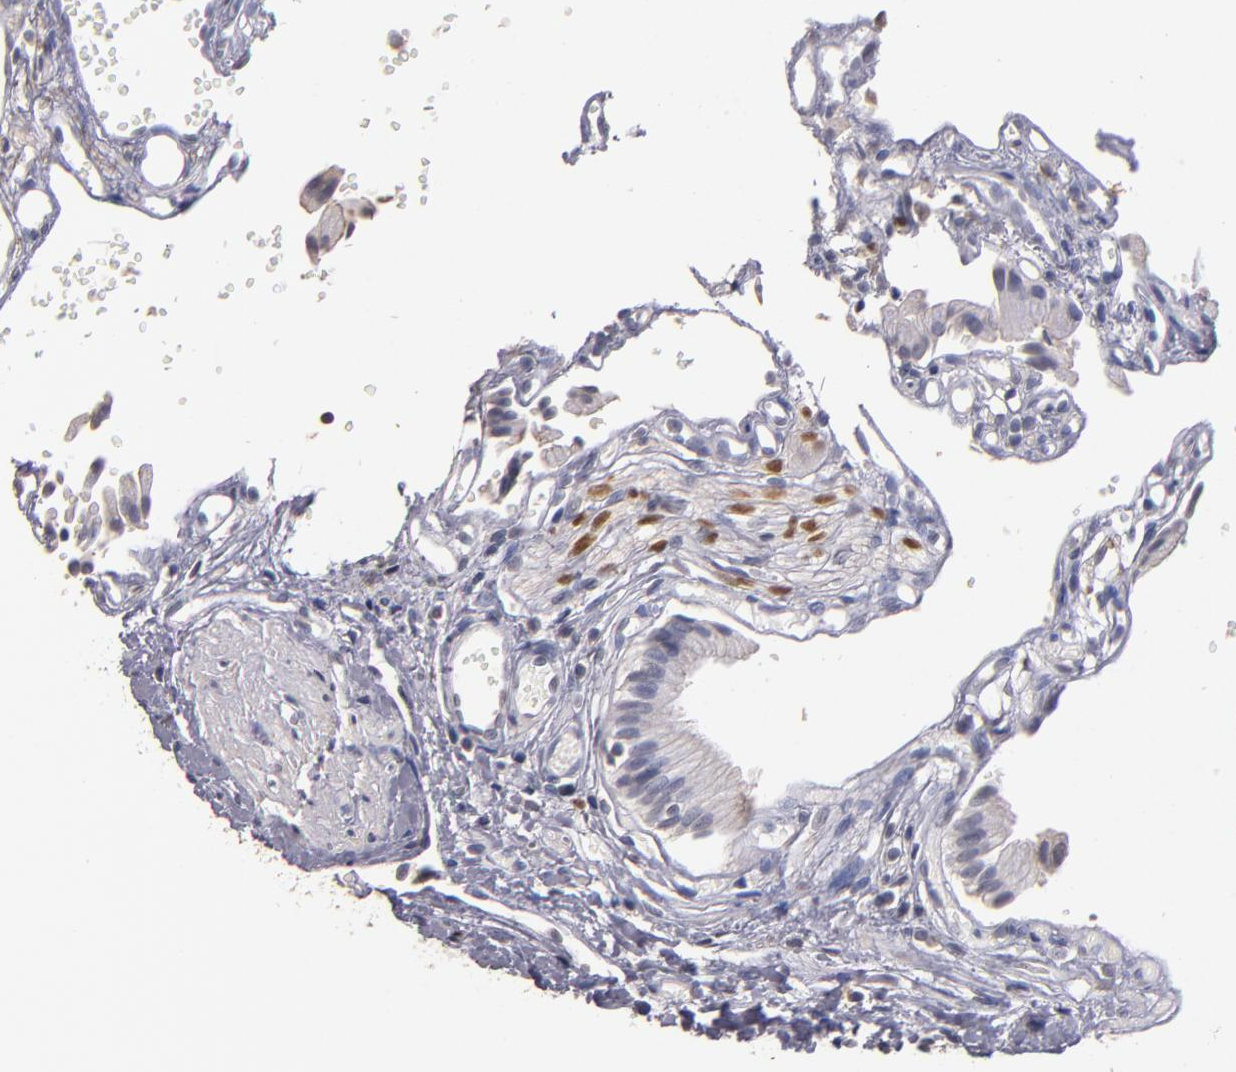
{"staining": {"intensity": "negative", "quantity": "none", "location": "none"}, "tissue": "gallbladder", "cell_type": "Glandular cells", "image_type": "normal", "snomed": [{"axis": "morphology", "description": "Normal tissue, NOS"}, {"axis": "topography", "description": "Gallbladder"}], "caption": "An image of gallbladder stained for a protein shows no brown staining in glandular cells.", "gene": "SOX10", "patient": {"sex": "male", "age": 65}}